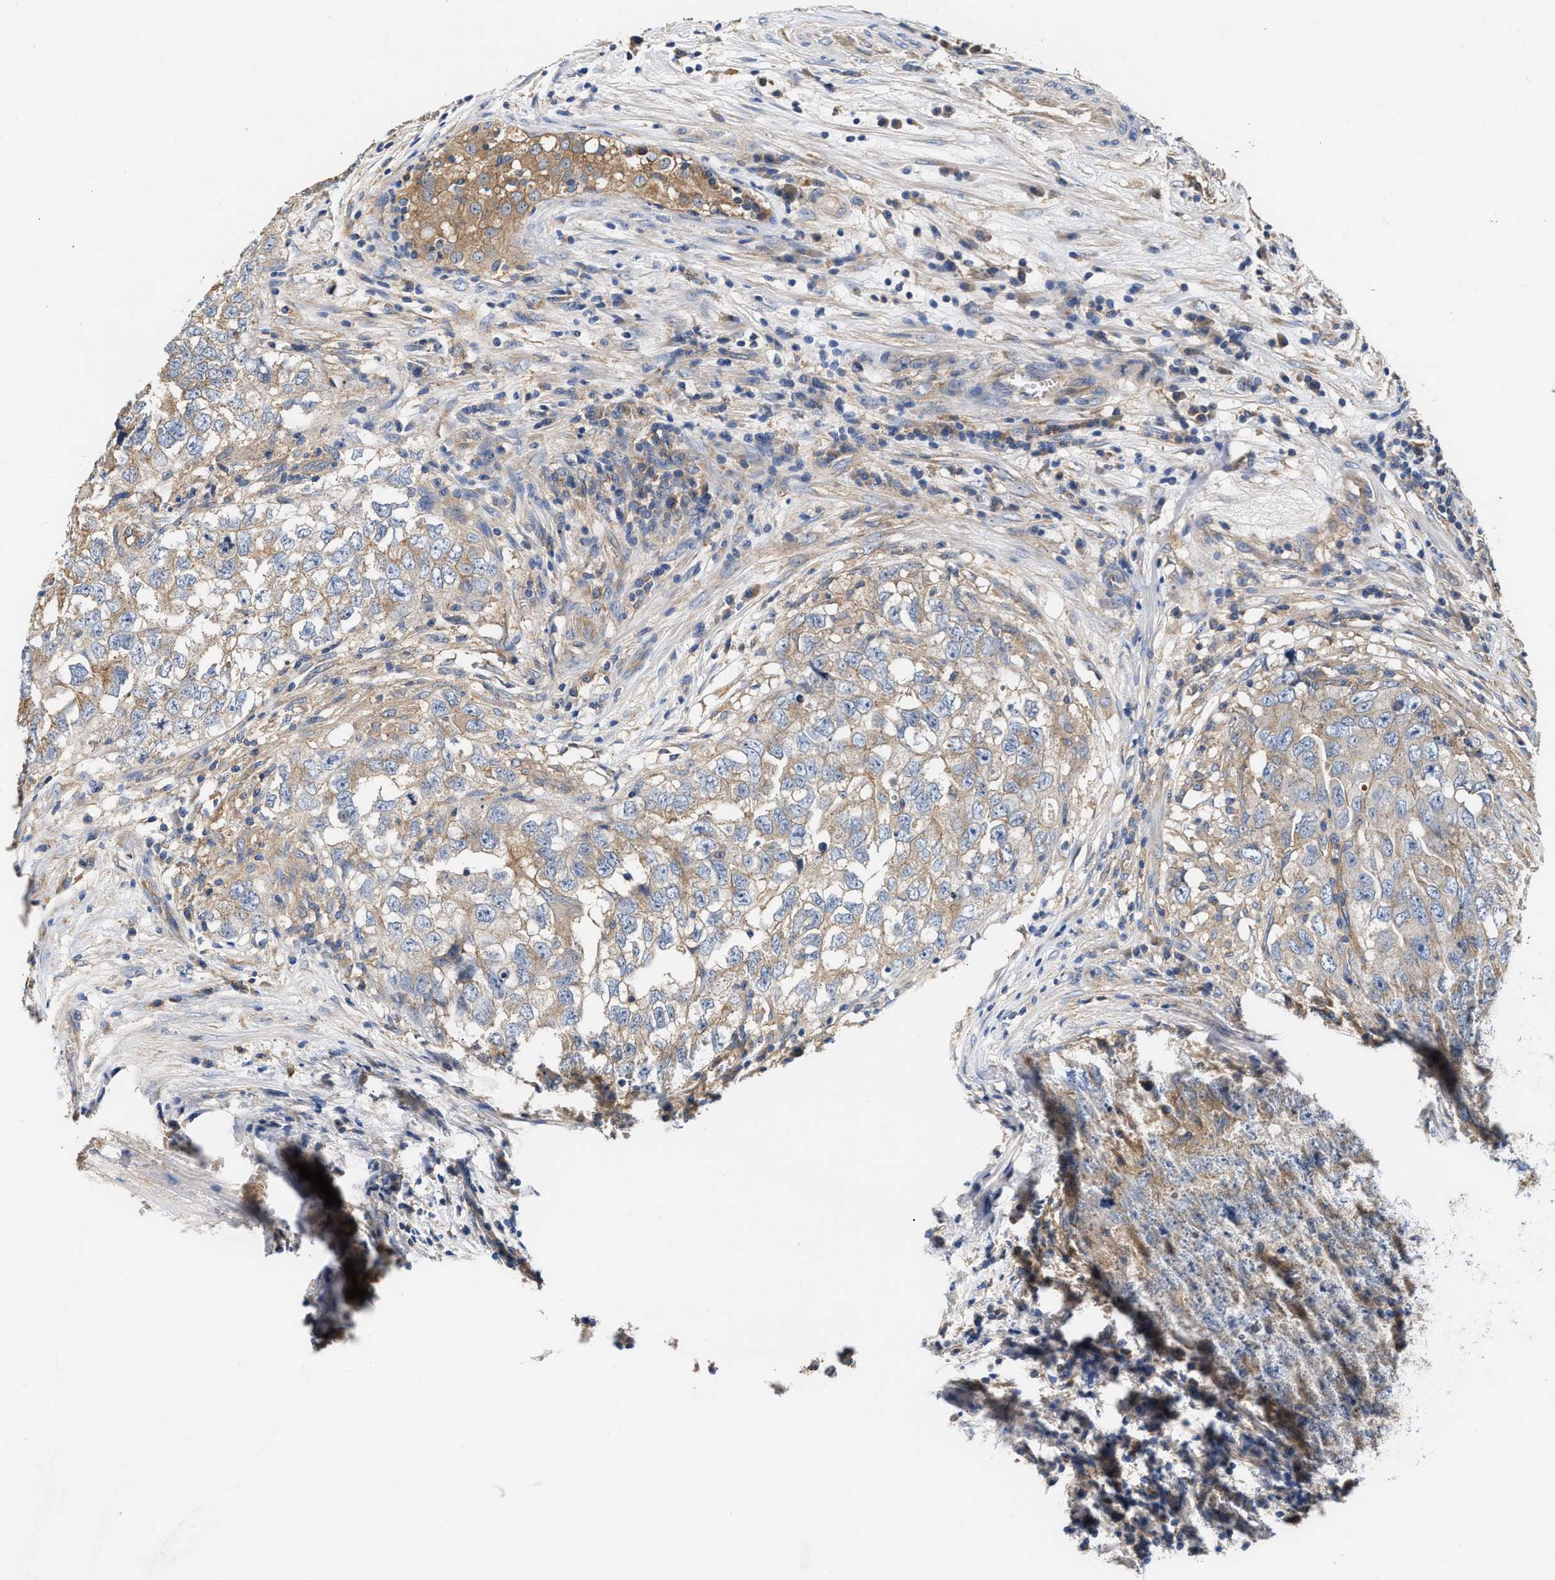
{"staining": {"intensity": "weak", "quantity": "25%-75%", "location": "cytoplasmic/membranous"}, "tissue": "testis cancer", "cell_type": "Tumor cells", "image_type": "cancer", "snomed": [{"axis": "morphology", "description": "Seminoma, NOS"}, {"axis": "morphology", "description": "Carcinoma, Embryonal, NOS"}, {"axis": "topography", "description": "Testis"}], "caption": "Immunohistochemical staining of human testis cancer displays low levels of weak cytoplasmic/membranous protein staining in about 25%-75% of tumor cells.", "gene": "KLB", "patient": {"sex": "male", "age": 43}}